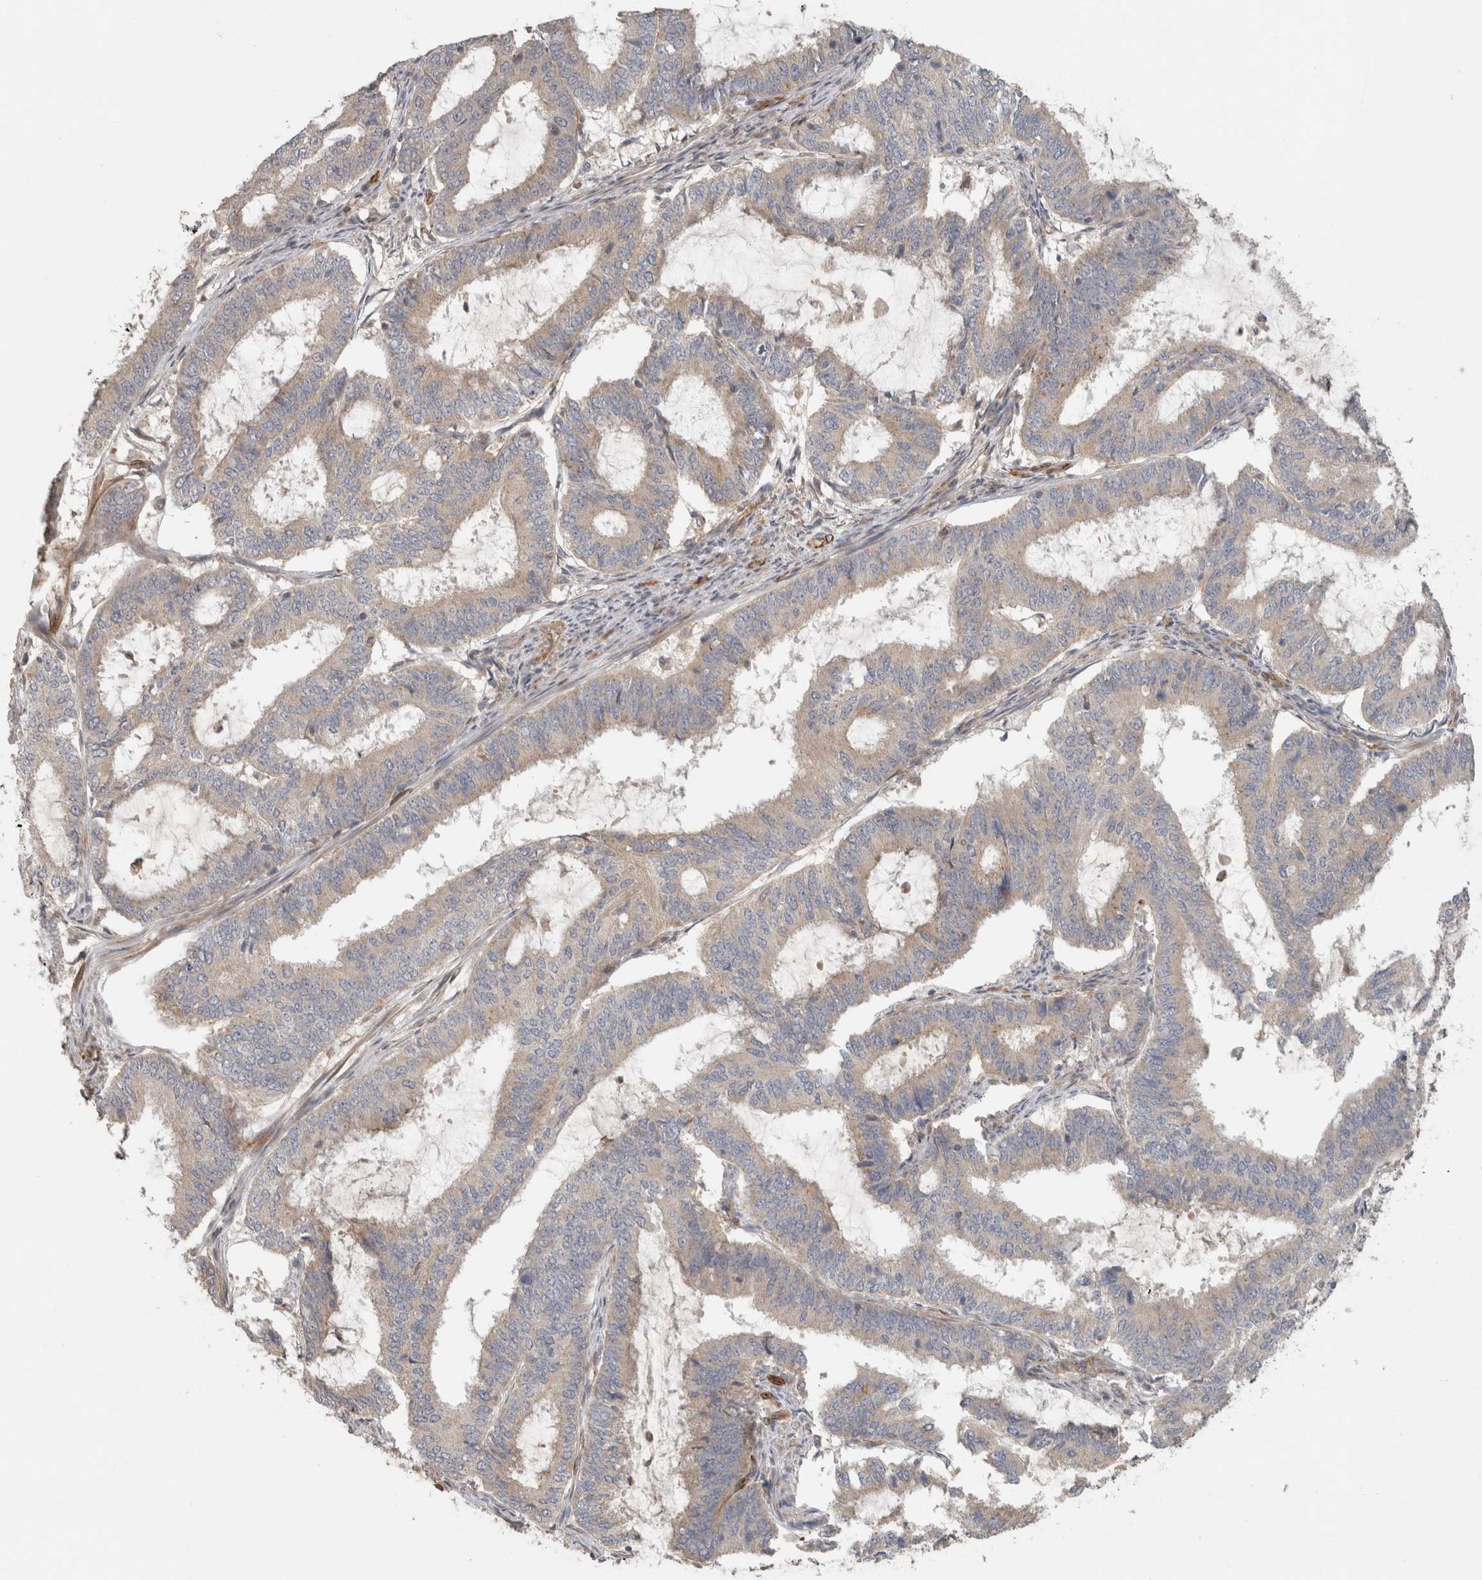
{"staining": {"intensity": "negative", "quantity": "none", "location": "none"}, "tissue": "endometrial cancer", "cell_type": "Tumor cells", "image_type": "cancer", "snomed": [{"axis": "morphology", "description": "Adenocarcinoma, NOS"}, {"axis": "topography", "description": "Endometrium"}], "caption": "A histopathology image of human endometrial cancer (adenocarcinoma) is negative for staining in tumor cells.", "gene": "SIPA1L2", "patient": {"sex": "female", "age": 51}}